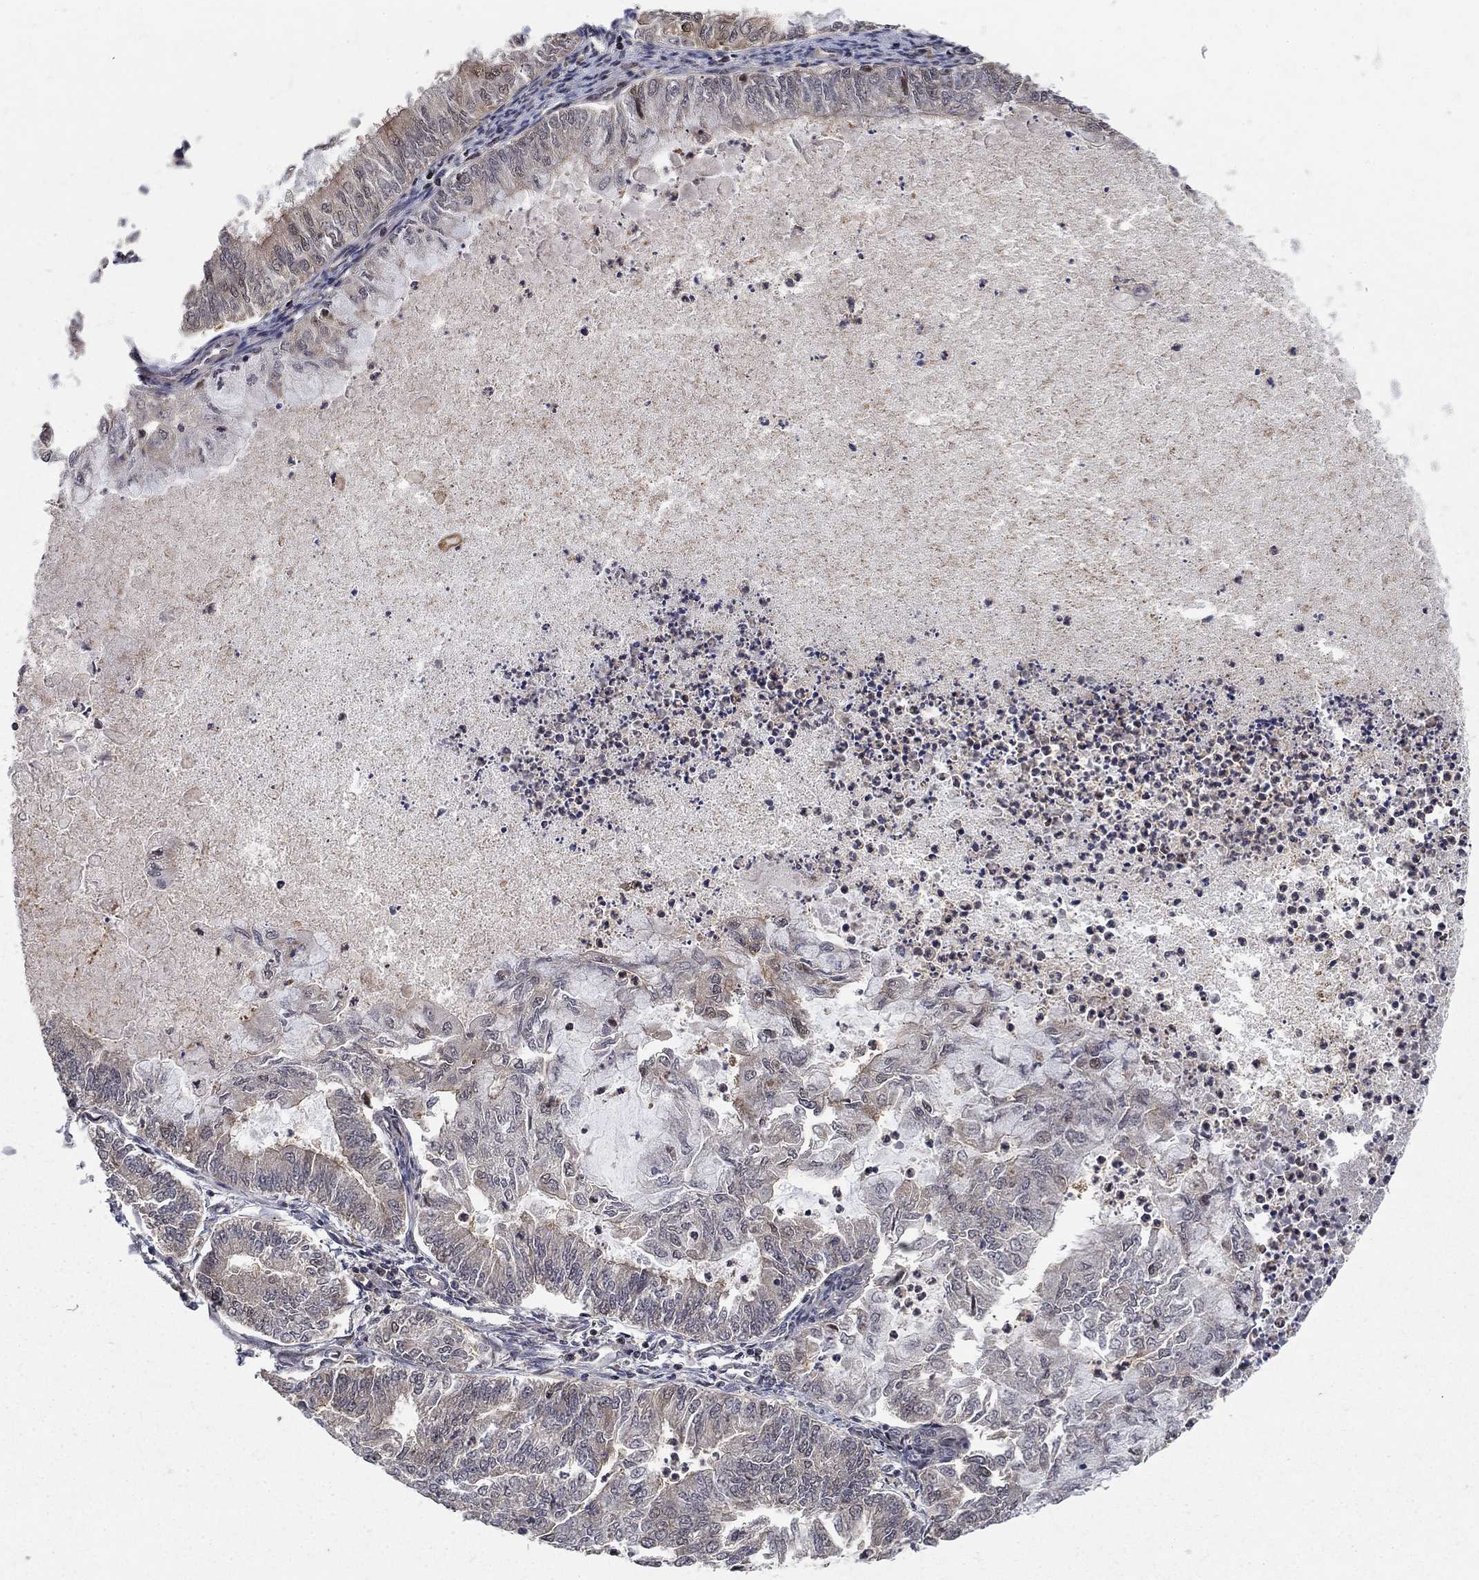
{"staining": {"intensity": "weak", "quantity": "25%-75%", "location": "cytoplasmic/membranous"}, "tissue": "endometrial cancer", "cell_type": "Tumor cells", "image_type": "cancer", "snomed": [{"axis": "morphology", "description": "Adenocarcinoma, NOS"}, {"axis": "topography", "description": "Endometrium"}], "caption": "This micrograph reveals immunohistochemistry staining of human endometrial cancer (adenocarcinoma), with low weak cytoplasmic/membranous positivity in approximately 25%-75% of tumor cells.", "gene": "CCDC66", "patient": {"sex": "female", "age": 59}}